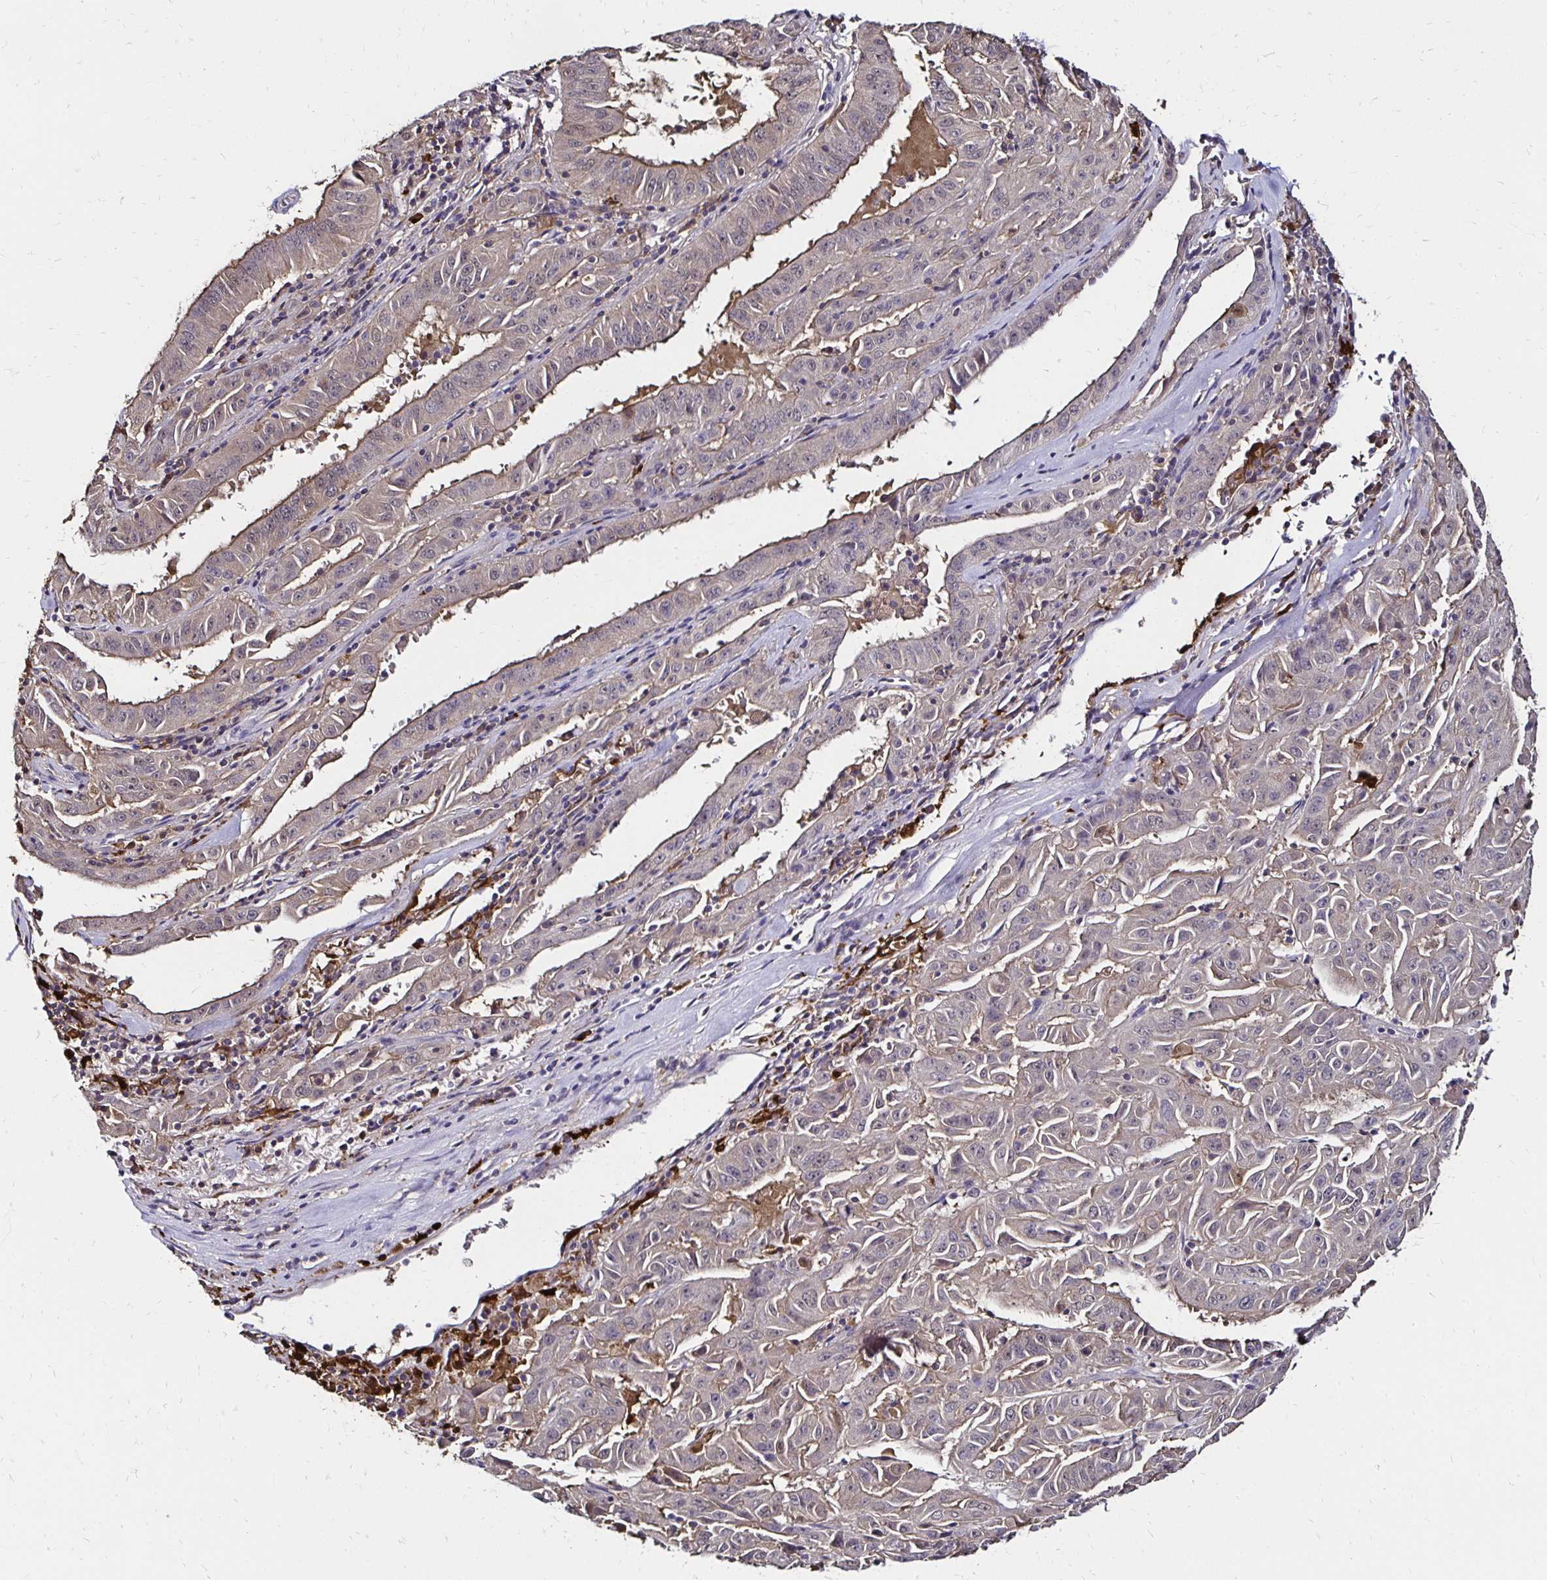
{"staining": {"intensity": "weak", "quantity": "<25%", "location": "cytoplasmic/membranous"}, "tissue": "pancreatic cancer", "cell_type": "Tumor cells", "image_type": "cancer", "snomed": [{"axis": "morphology", "description": "Adenocarcinoma, NOS"}, {"axis": "topography", "description": "Pancreas"}], "caption": "Protein analysis of pancreatic cancer (adenocarcinoma) displays no significant expression in tumor cells.", "gene": "TXN", "patient": {"sex": "male", "age": 63}}